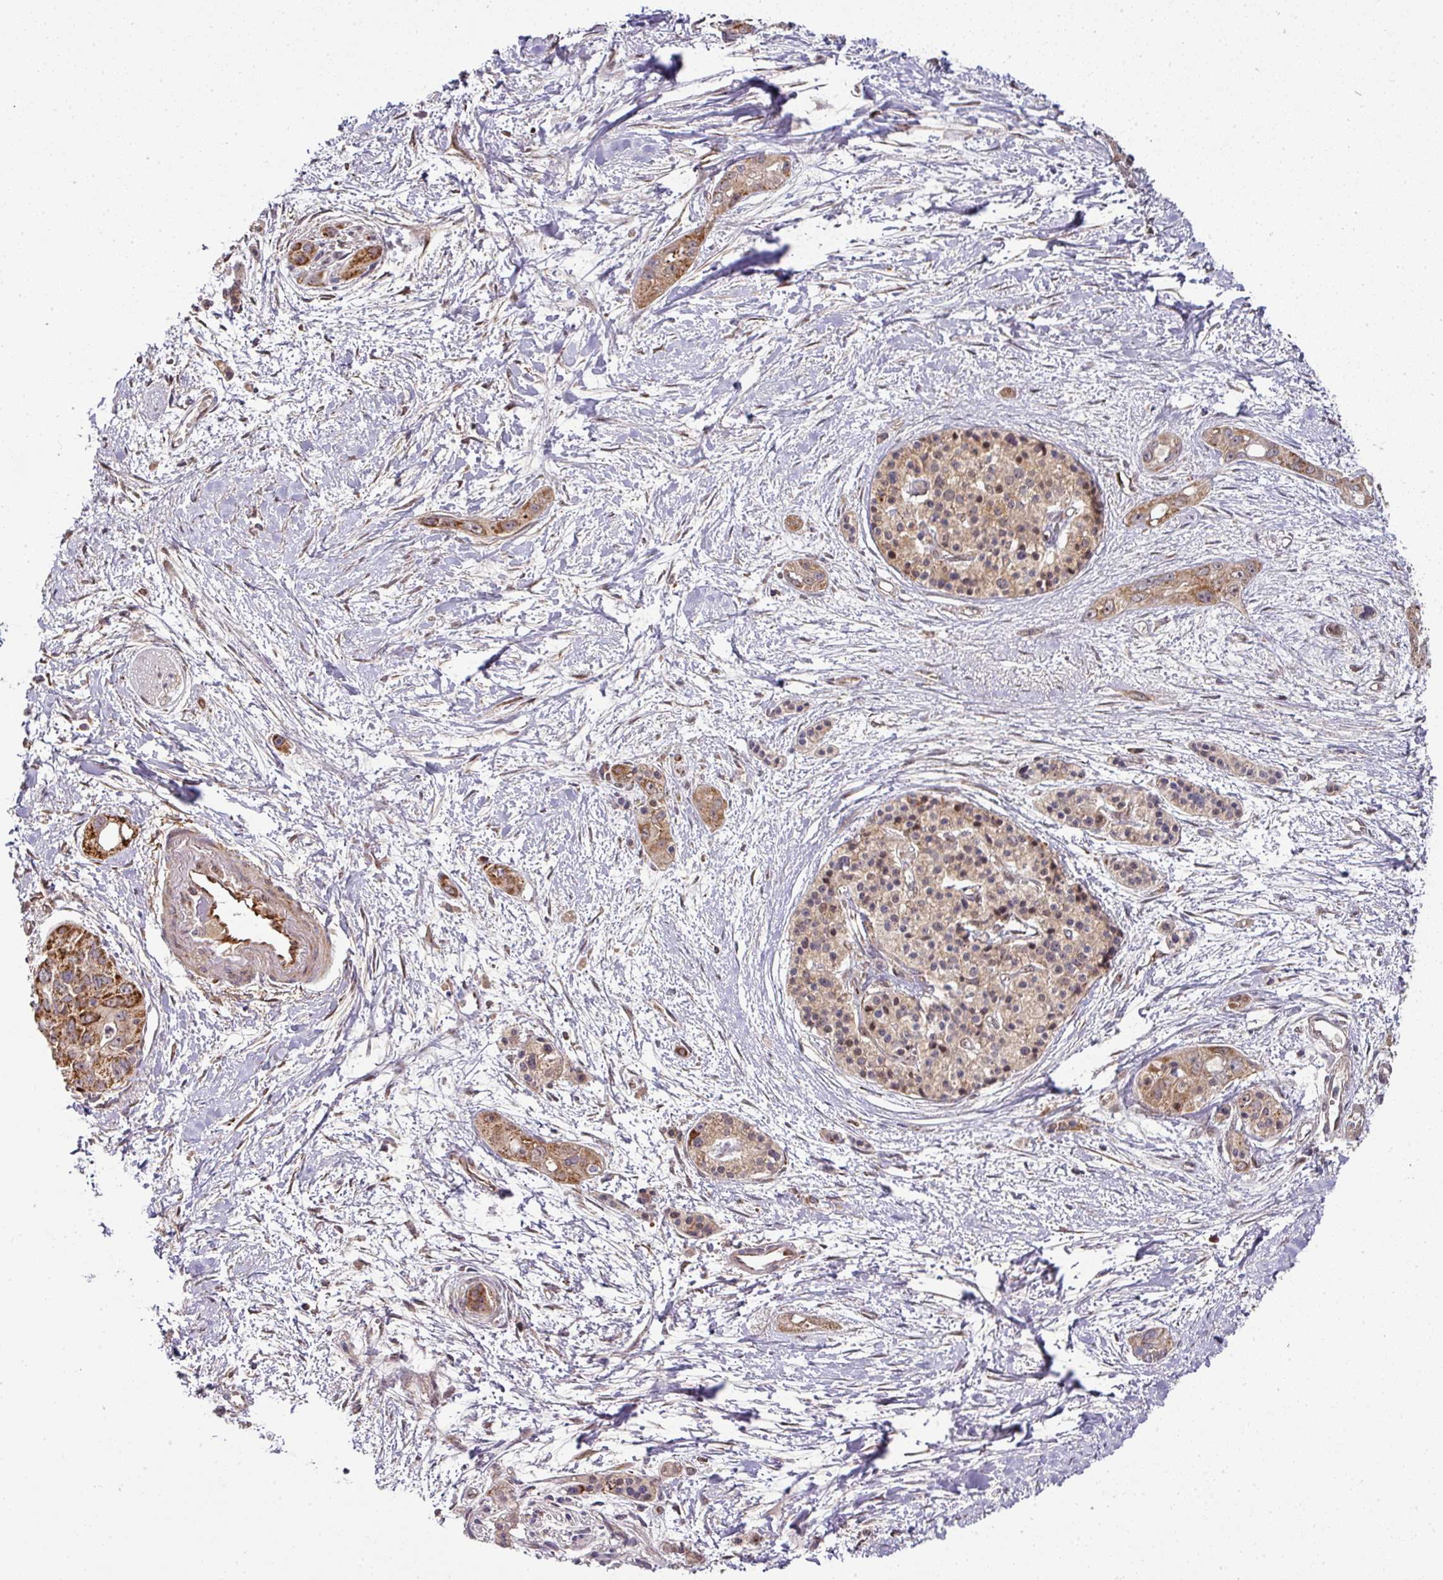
{"staining": {"intensity": "moderate", "quantity": ">75%", "location": "cytoplasmic/membranous"}, "tissue": "pancreatic cancer", "cell_type": "Tumor cells", "image_type": "cancer", "snomed": [{"axis": "morphology", "description": "Adenocarcinoma, NOS"}, {"axis": "topography", "description": "Pancreas"}], "caption": "The immunohistochemical stain highlights moderate cytoplasmic/membranous positivity in tumor cells of pancreatic cancer tissue.", "gene": "STK35", "patient": {"sex": "female", "age": 50}}